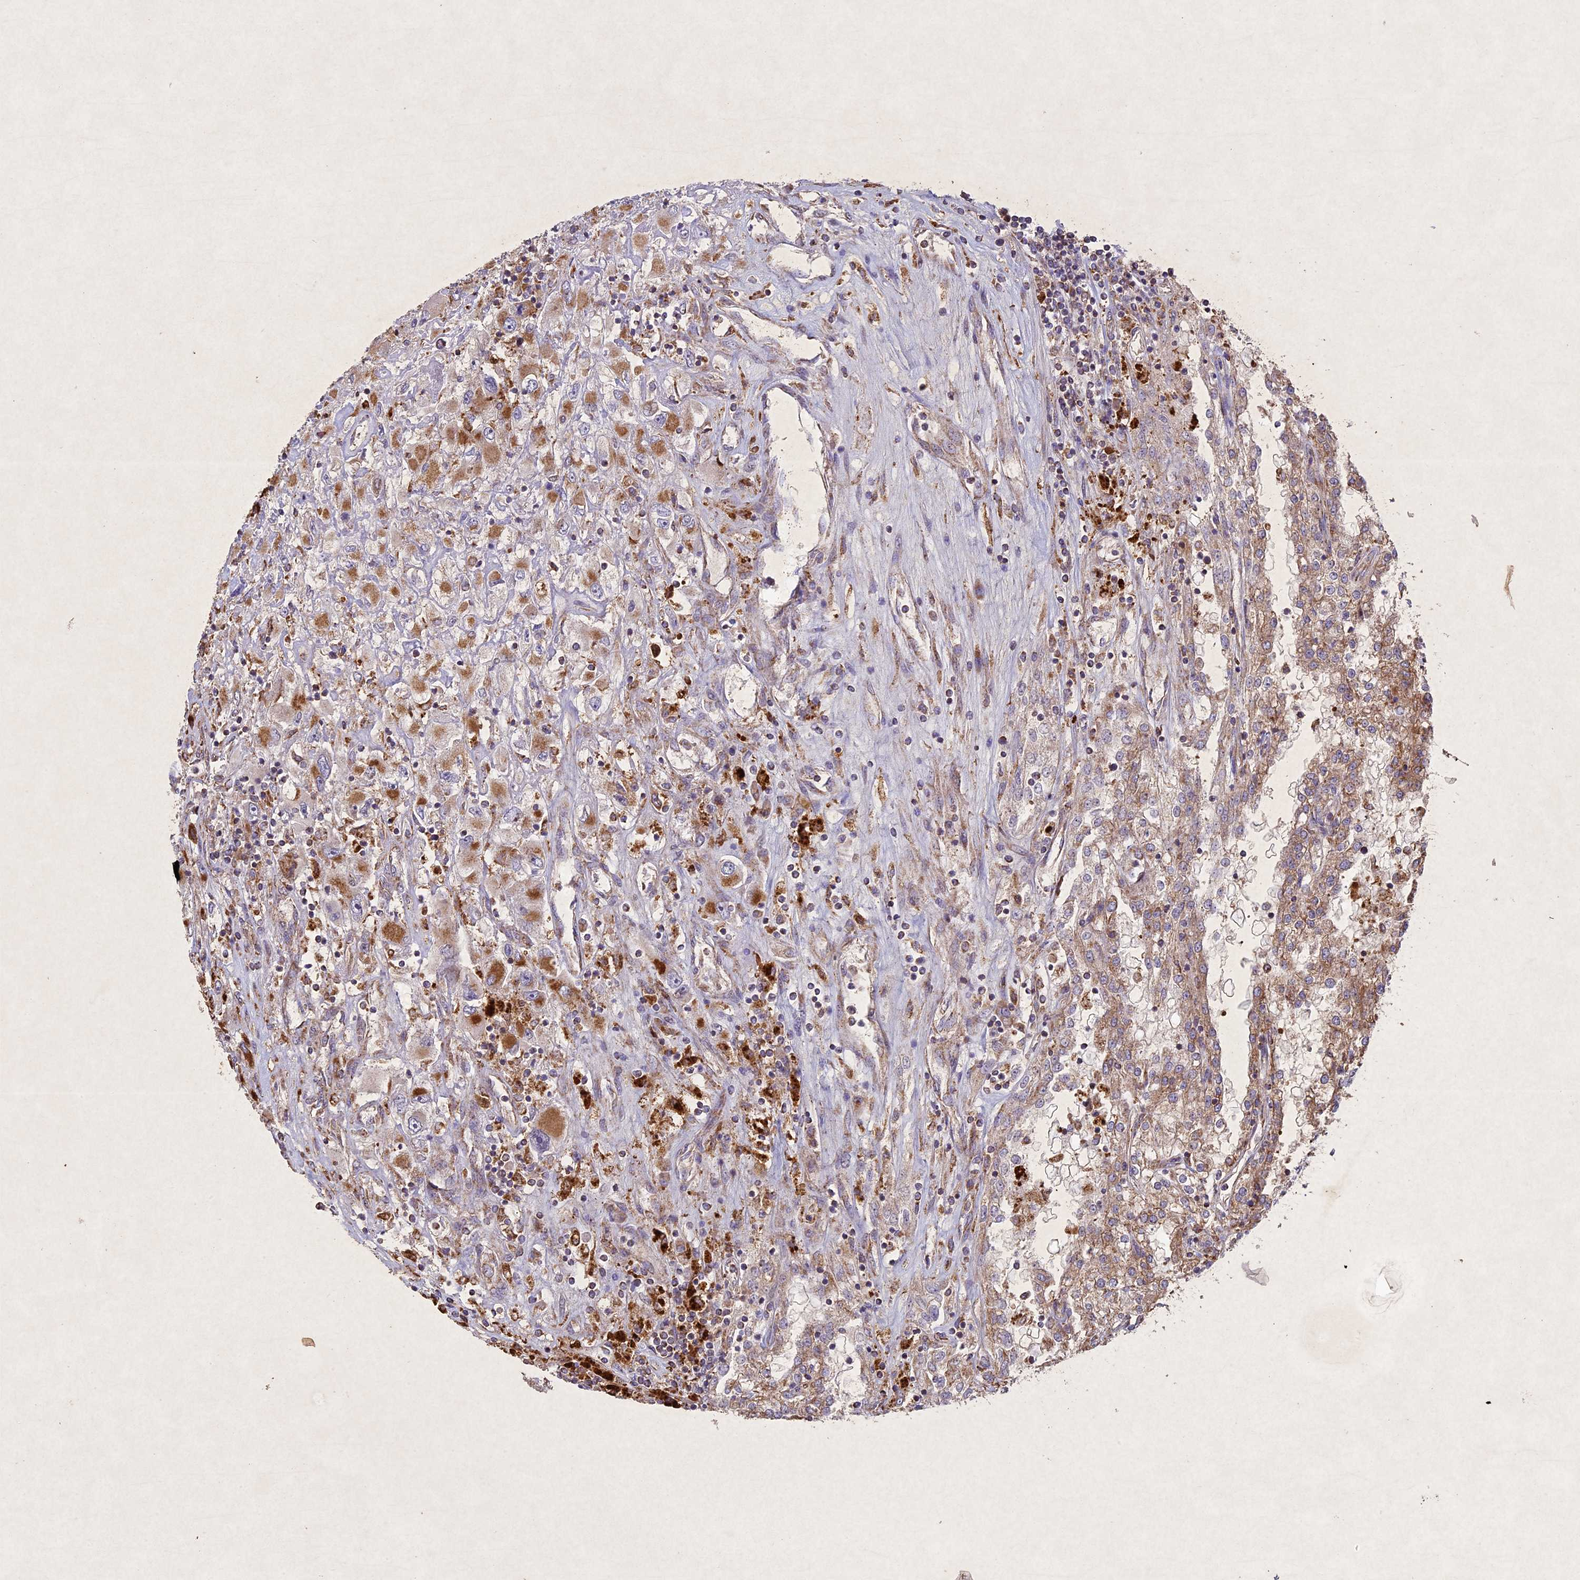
{"staining": {"intensity": "moderate", "quantity": "25%-75%", "location": "cytoplasmic/membranous"}, "tissue": "renal cancer", "cell_type": "Tumor cells", "image_type": "cancer", "snomed": [{"axis": "morphology", "description": "Adenocarcinoma, NOS"}, {"axis": "topography", "description": "Kidney"}], "caption": "Renal adenocarcinoma stained with immunohistochemistry reveals moderate cytoplasmic/membranous staining in about 25%-75% of tumor cells. (Brightfield microscopy of DAB IHC at high magnification).", "gene": "CIAO2B", "patient": {"sex": "female", "age": 52}}